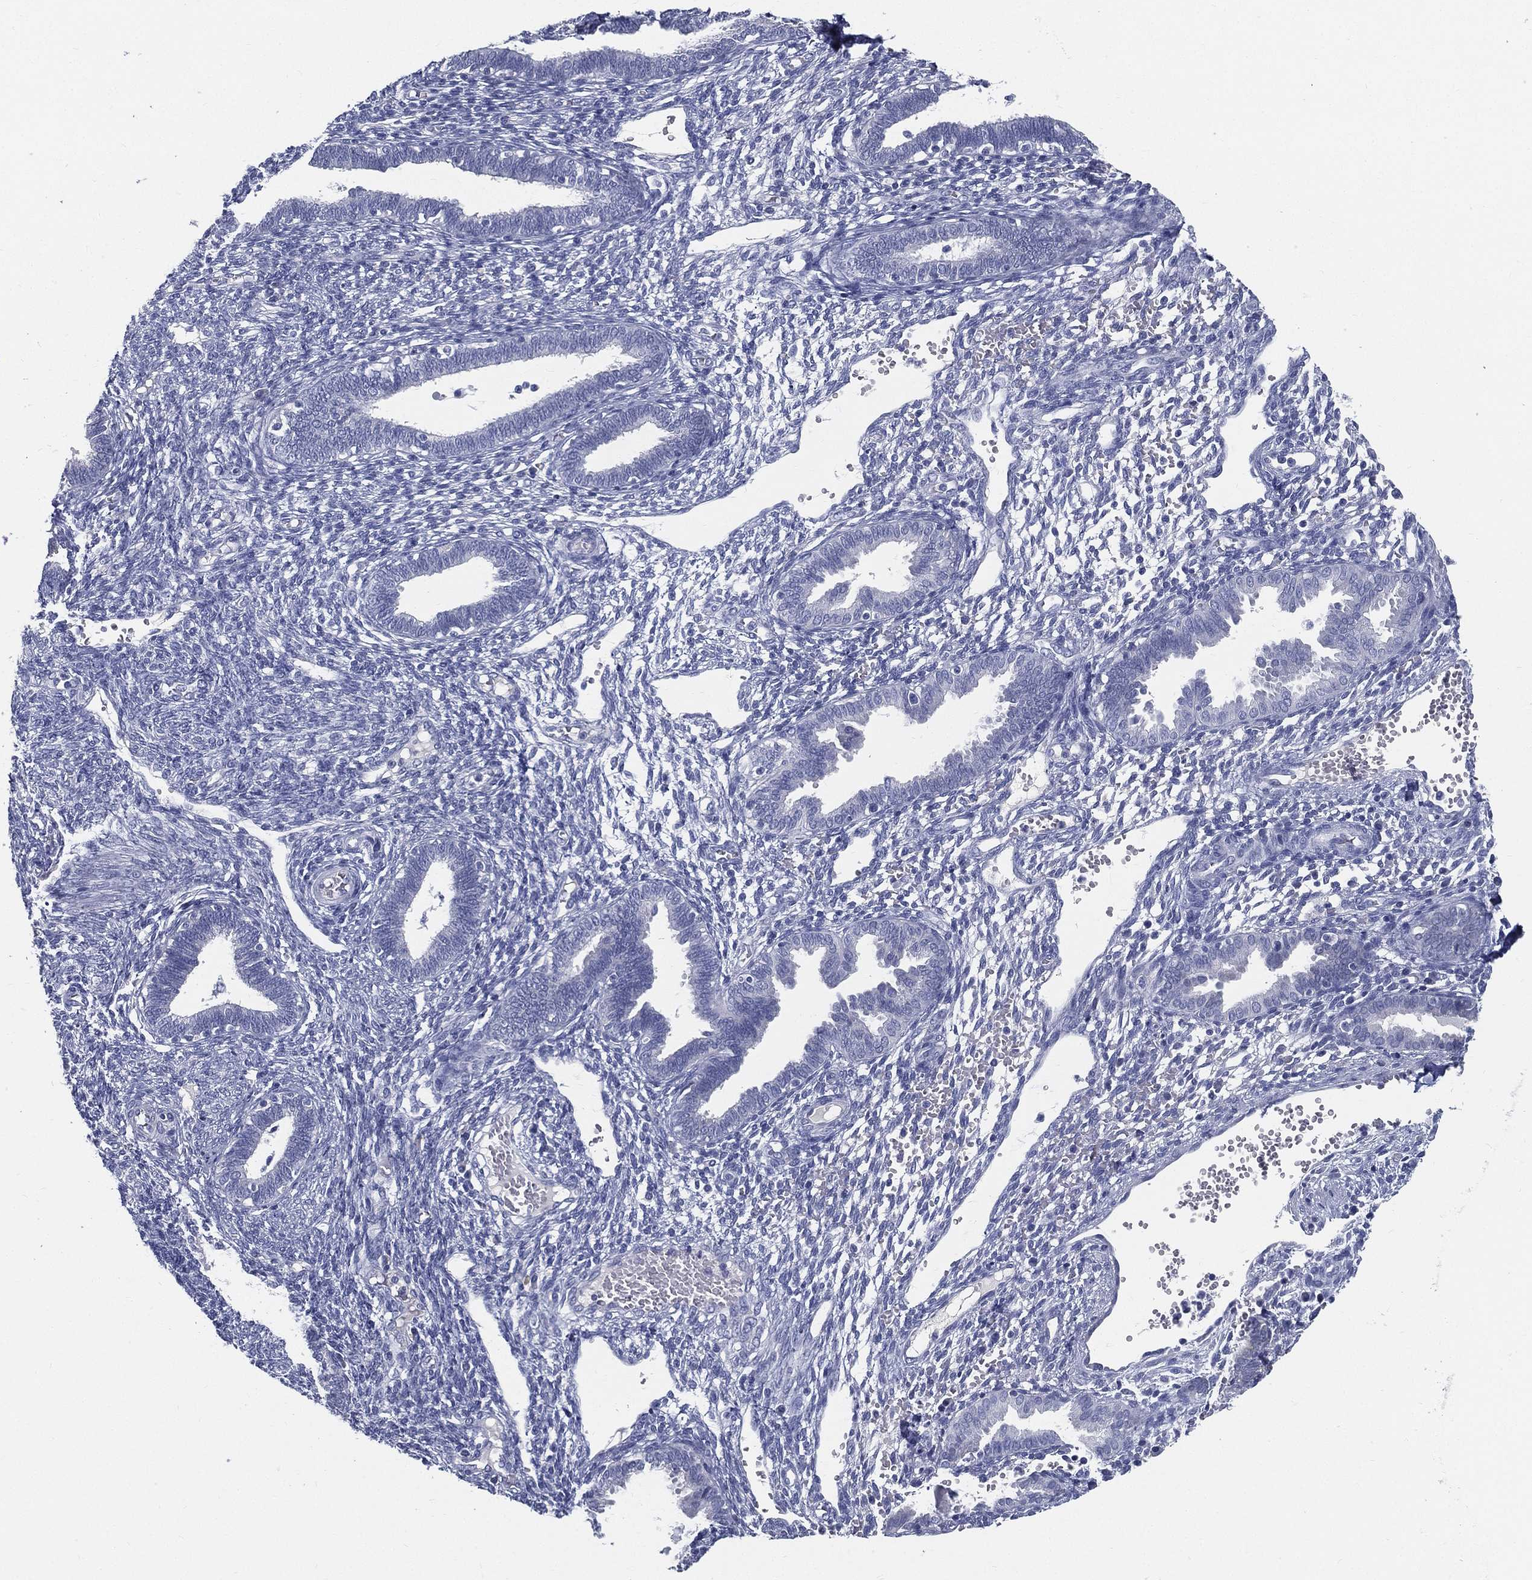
{"staining": {"intensity": "negative", "quantity": "none", "location": "none"}, "tissue": "endometrium", "cell_type": "Cells in endometrial stroma", "image_type": "normal", "snomed": [{"axis": "morphology", "description": "Normal tissue, NOS"}, {"axis": "topography", "description": "Endometrium"}], "caption": "A high-resolution photomicrograph shows immunohistochemistry staining of normal endometrium, which reveals no significant expression in cells in endometrial stroma.", "gene": "STS", "patient": {"sex": "female", "age": 42}}